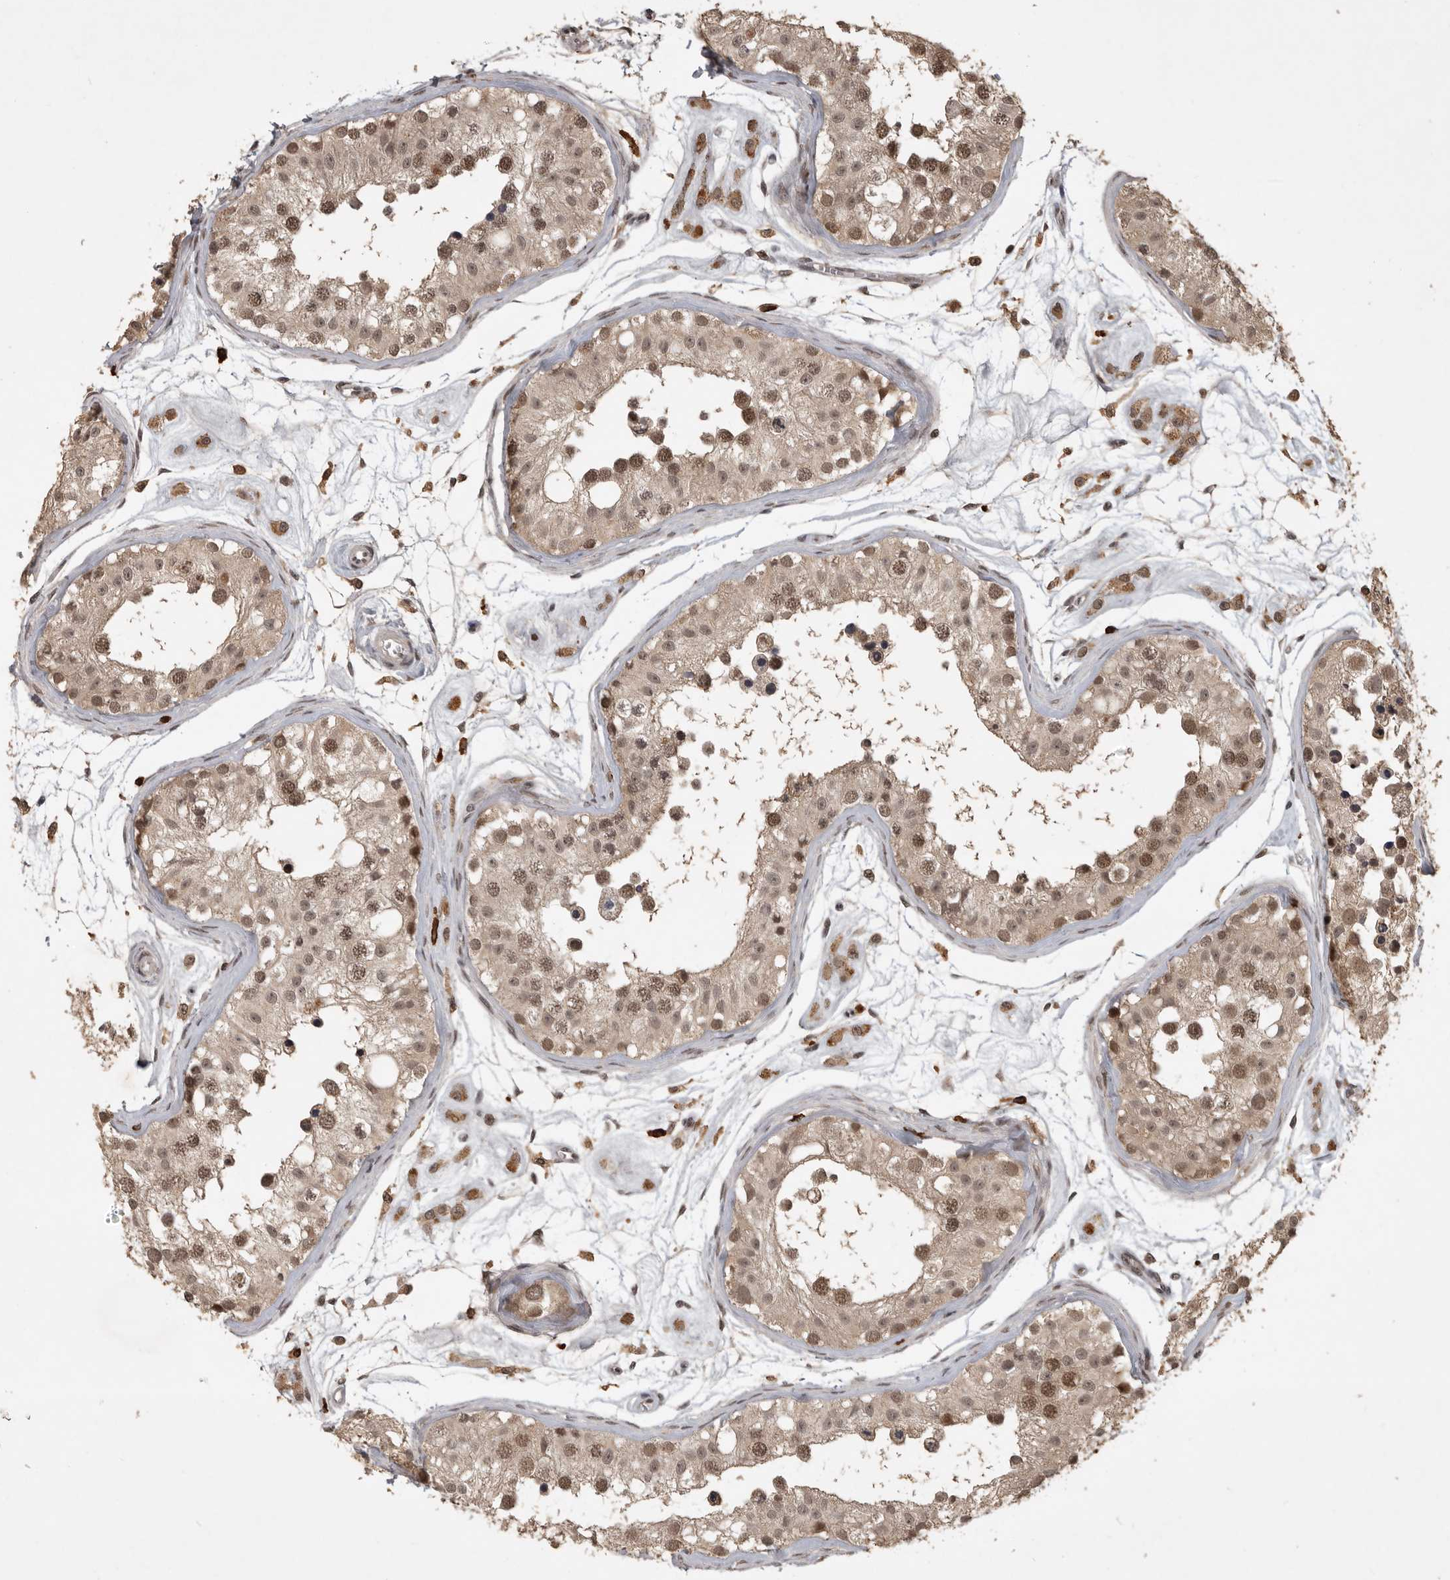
{"staining": {"intensity": "moderate", "quantity": ">75%", "location": "nuclear"}, "tissue": "testis", "cell_type": "Cells in seminiferous ducts", "image_type": "normal", "snomed": [{"axis": "morphology", "description": "Normal tissue, NOS"}, {"axis": "morphology", "description": "Adenocarcinoma, metastatic, NOS"}, {"axis": "topography", "description": "Testis"}], "caption": "Immunohistochemistry (IHC) (DAB) staining of normal human testis demonstrates moderate nuclear protein positivity in approximately >75% of cells in seminiferous ducts.", "gene": "CBLL1", "patient": {"sex": "male", "age": 26}}